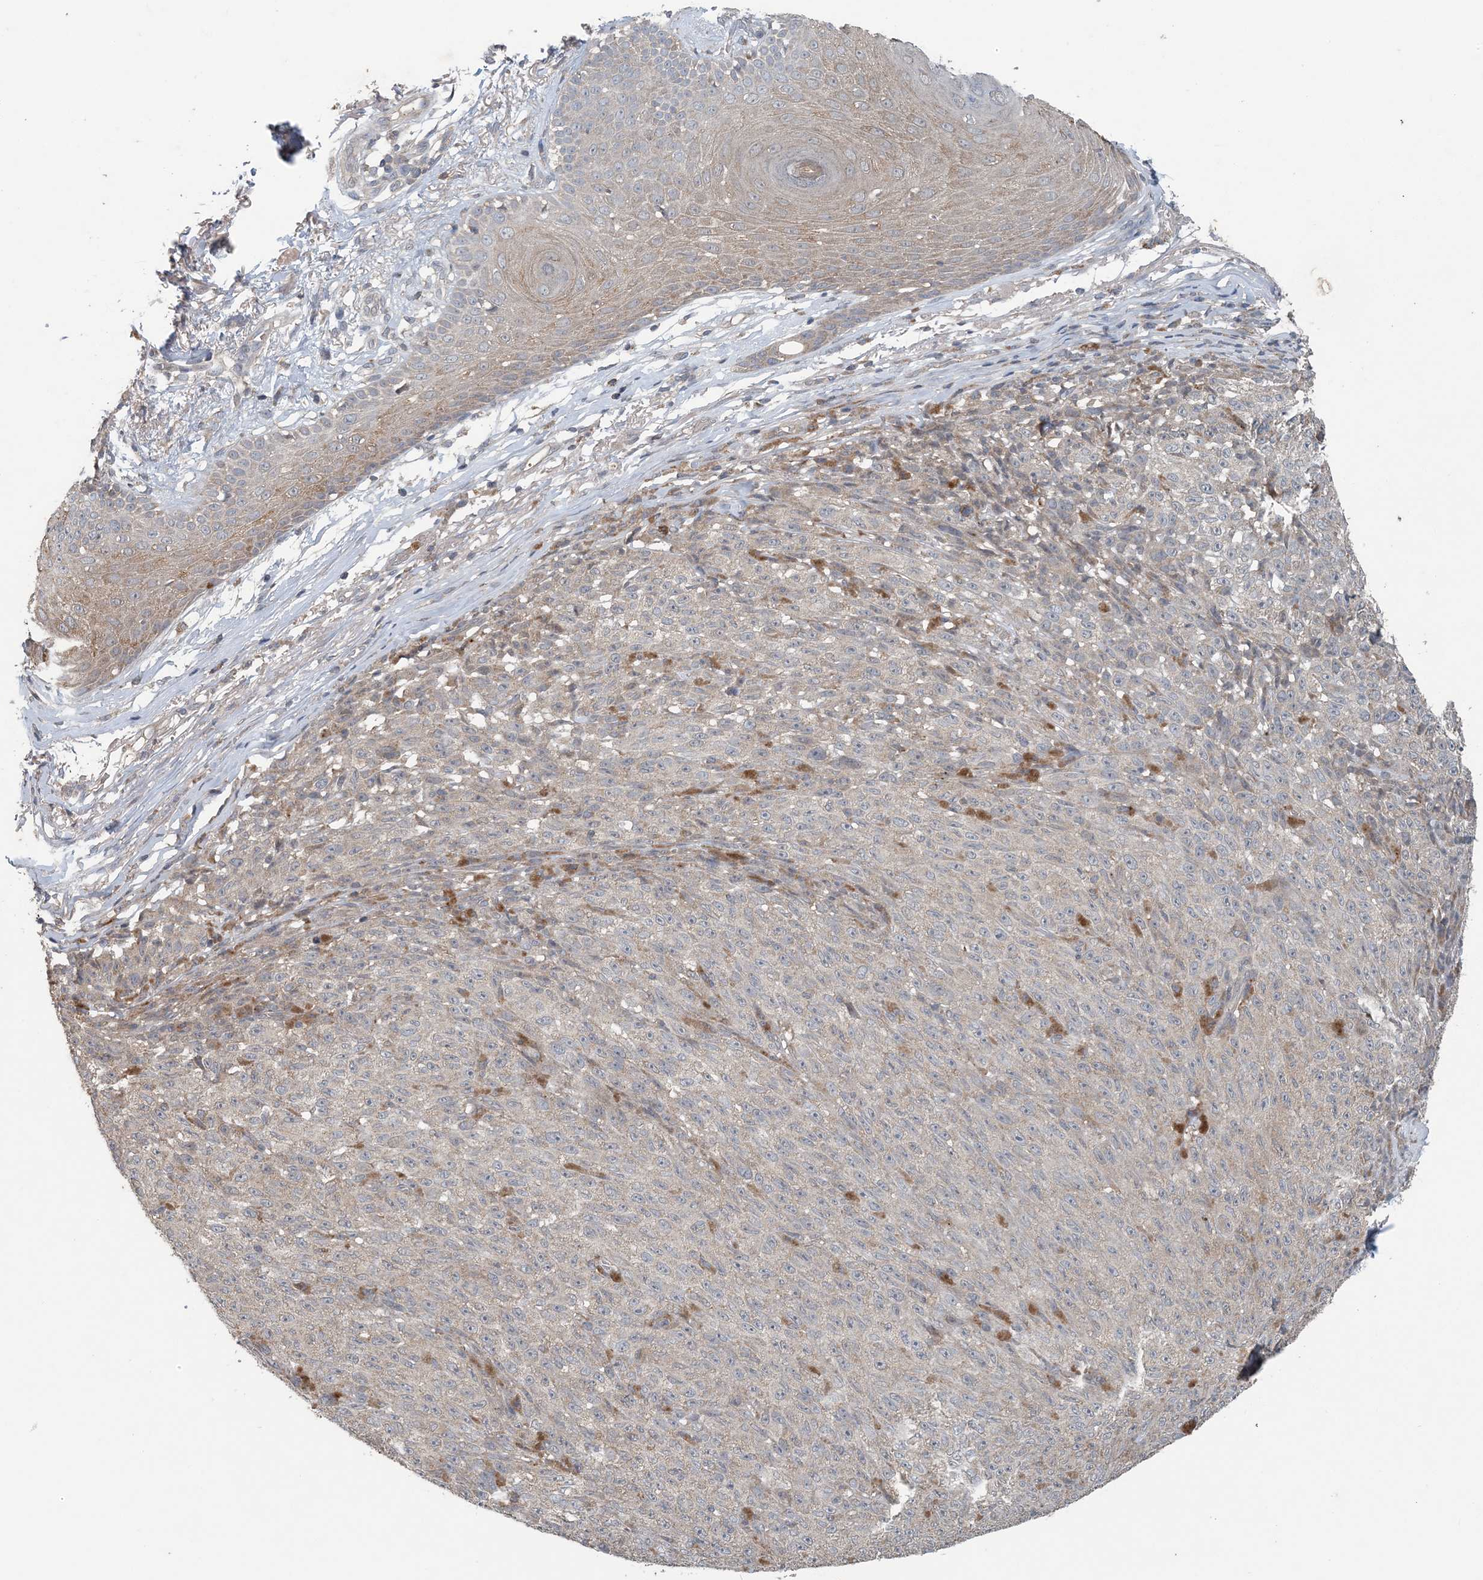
{"staining": {"intensity": "negative", "quantity": "none", "location": "none"}, "tissue": "melanoma", "cell_type": "Tumor cells", "image_type": "cancer", "snomed": [{"axis": "morphology", "description": "Malignant melanoma, NOS"}, {"axis": "topography", "description": "Skin"}], "caption": "Immunohistochemistry (IHC) of malignant melanoma reveals no positivity in tumor cells.", "gene": "MYO9B", "patient": {"sex": "female", "age": 82}}